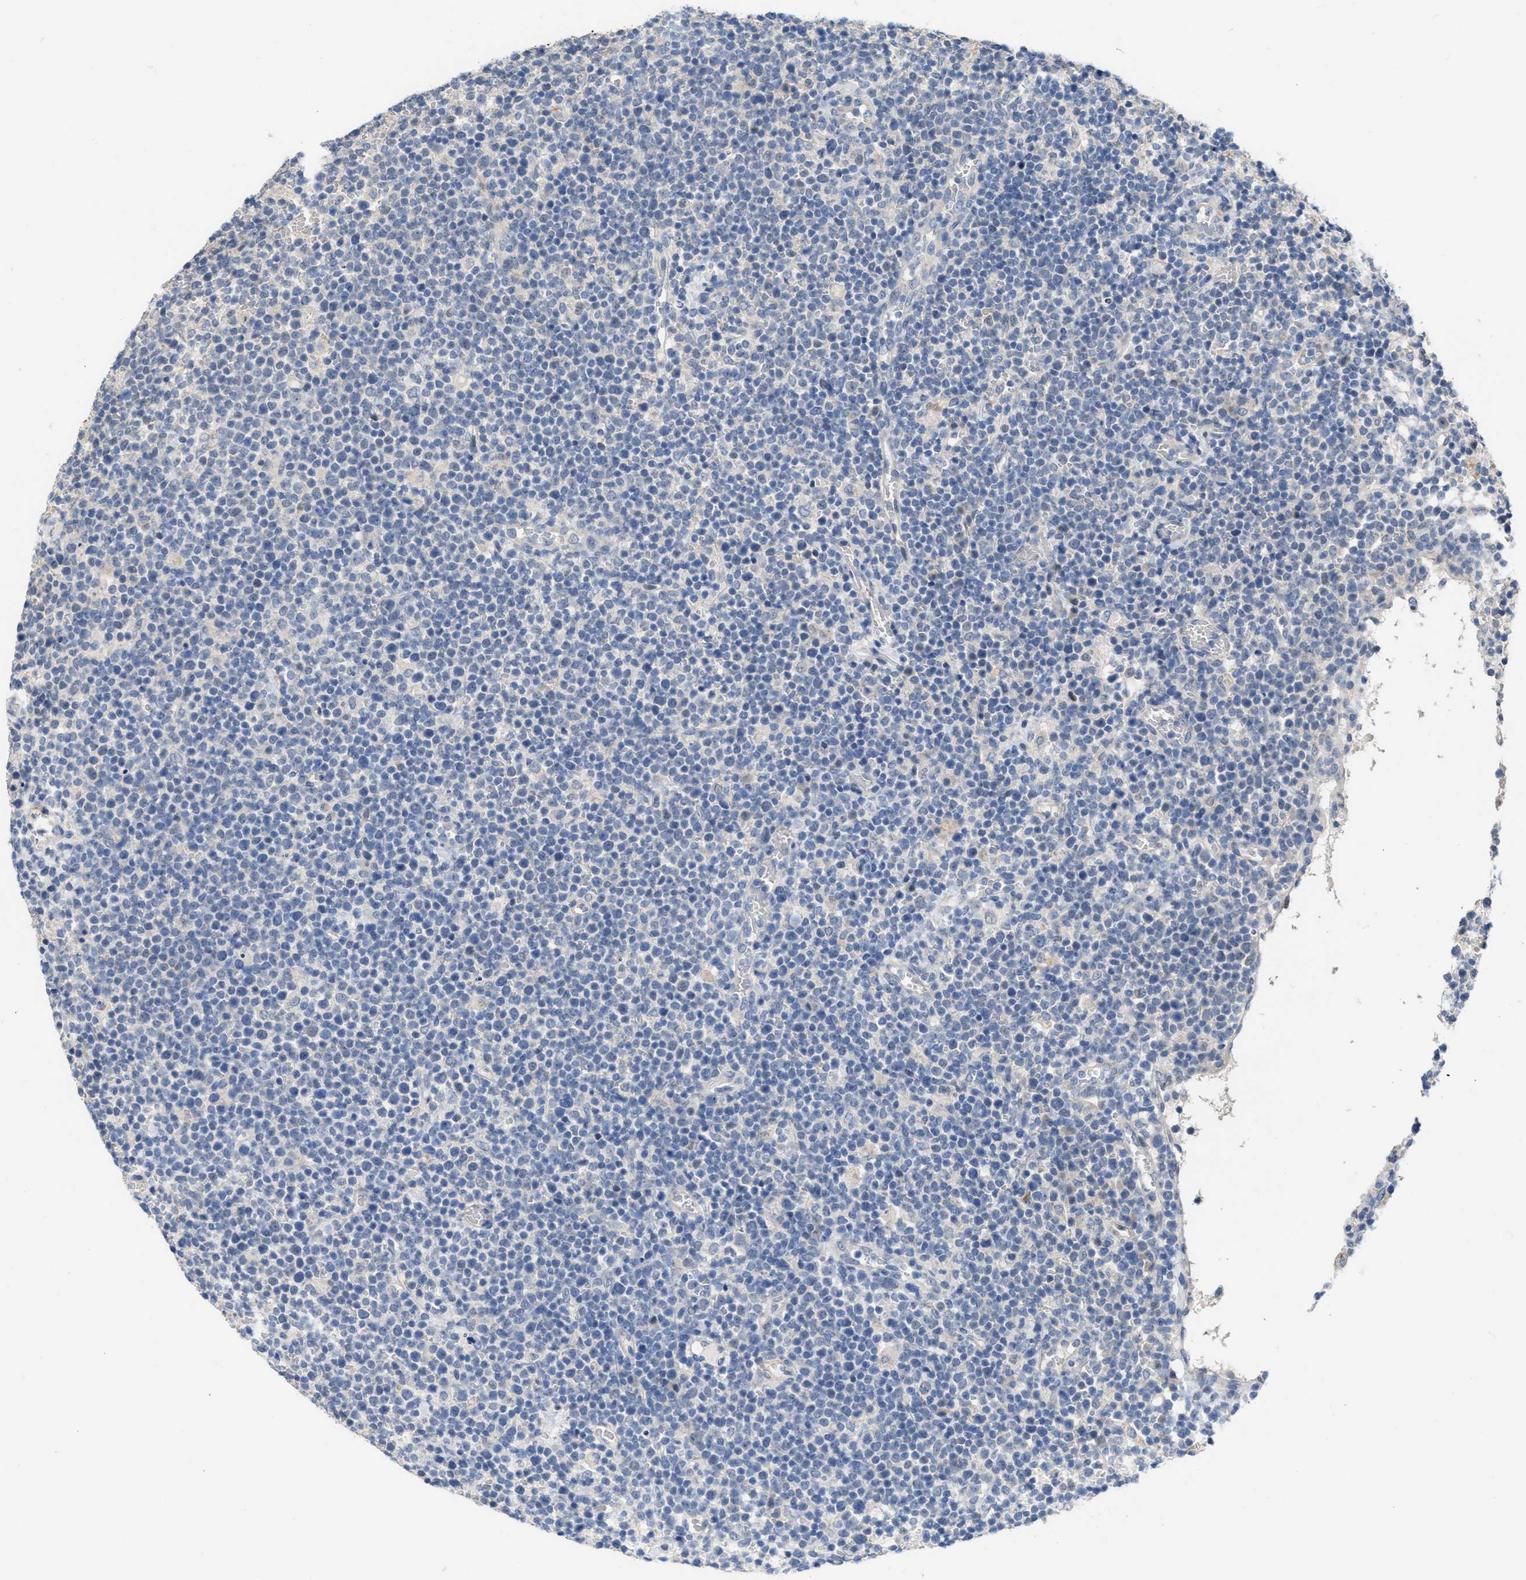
{"staining": {"intensity": "negative", "quantity": "none", "location": "none"}, "tissue": "lymphoma", "cell_type": "Tumor cells", "image_type": "cancer", "snomed": [{"axis": "morphology", "description": "Malignant lymphoma, non-Hodgkin's type, High grade"}, {"axis": "topography", "description": "Lymph node"}], "caption": "Lymphoma was stained to show a protein in brown. There is no significant staining in tumor cells.", "gene": "CDPF1", "patient": {"sex": "male", "age": 61}}